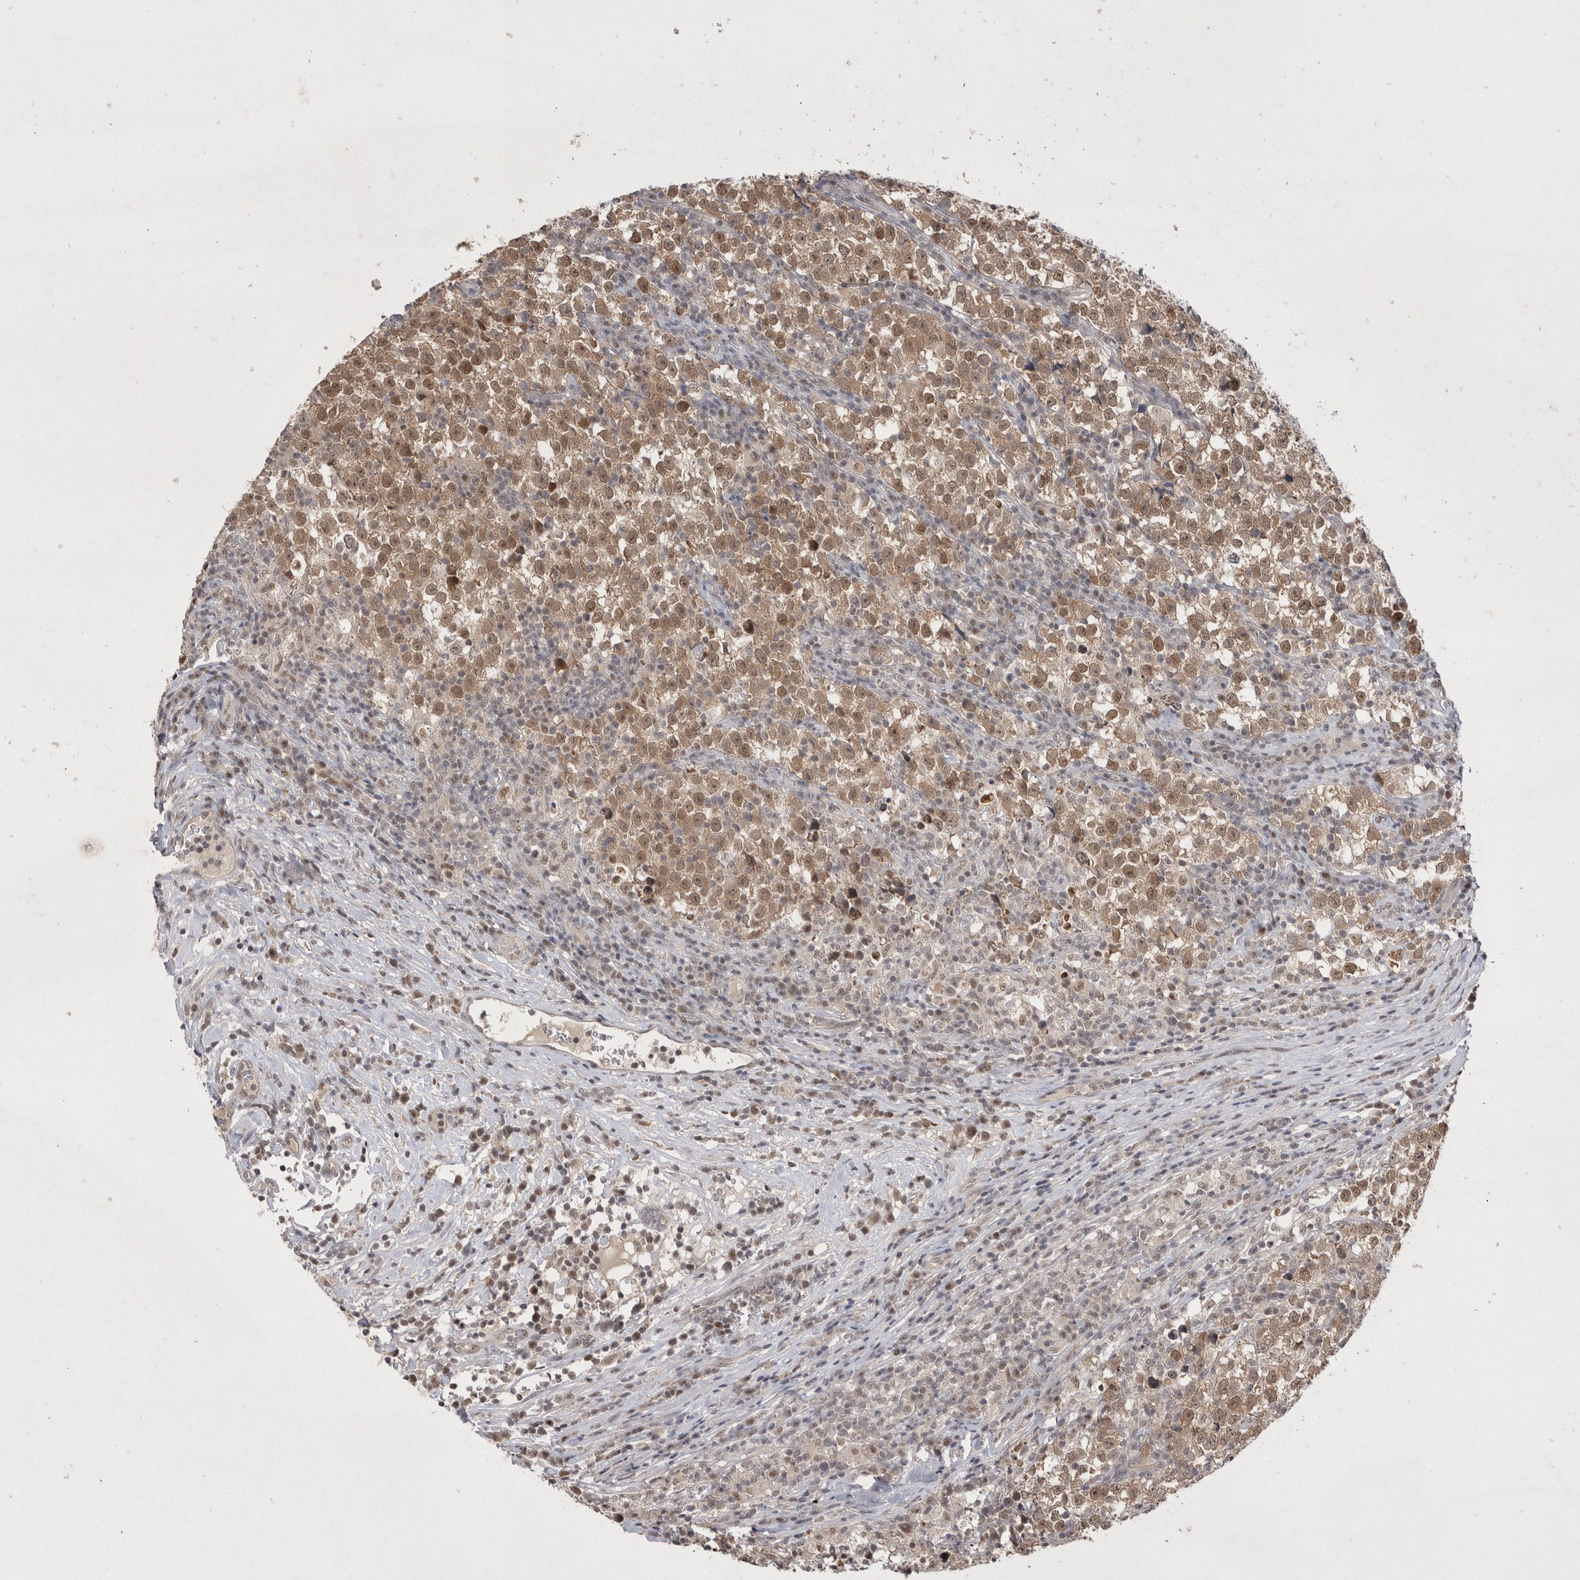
{"staining": {"intensity": "moderate", "quantity": ">75%", "location": "cytoplasmic/membranous,nuclear"}, "tissue": "testis cancer", "cell_type": "Tumor cells", "image_type": "cancer", "snomed": [{"axis": "morphology", "description": "Normal tissue, NOS"}, {"axis": "morphology", "description": "Seminoma, NOS"}, {"axis": "topography", "description": "Testis"}], "caption": "The histopathology image reveals staining of testis cancer (seminoma), revealing moderate cytoplasmic/membranous and nuclear protein positivity (brown color) within tumor cells.", "gene": "HUS1", "patient": {"sex": "male", "age": 43}}